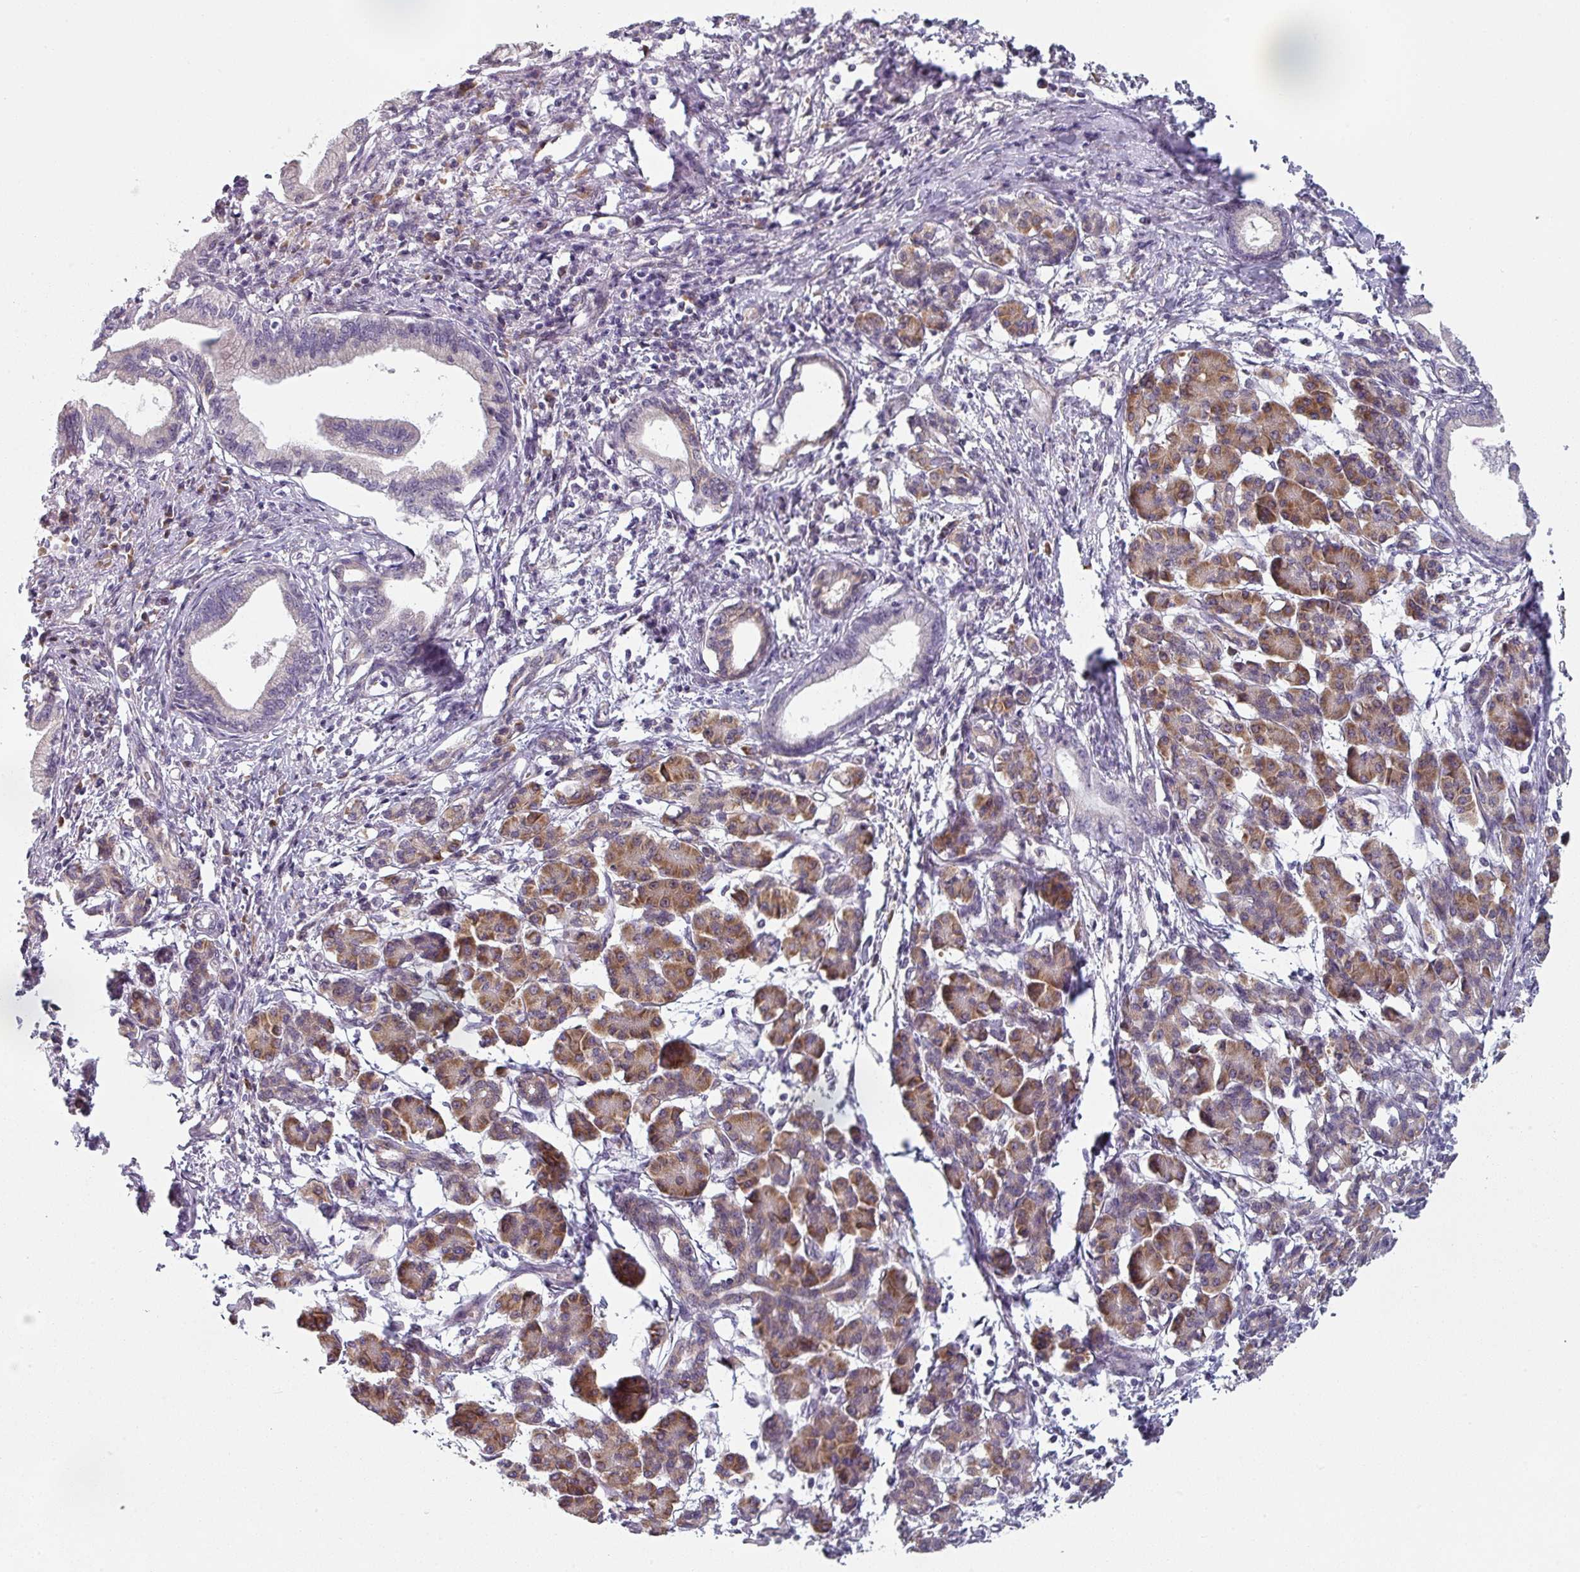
{"staining": {"intensity": "weak", "quantity": "25%-75%", "location": "cytoplasmic/membranous"}, "tissue": "pancreatic cancer", "cell_type": "Tumor cells", "image_type": "cancer", "snomed": [{"axis": "morphology", "description": "Adenocarcinoma, NOS"}, {"axis": "topography", "description": "Pancreas"}], "caption": "Immunohistochemical staining of human adenocarcinoma (pancreatic) reveals low levels of weak cytoplasmic/membranous protein staining in about 25%-75% of tumor cells.", "gene": "TAPT1", "patient": {"sex": "female", "age": 55}}